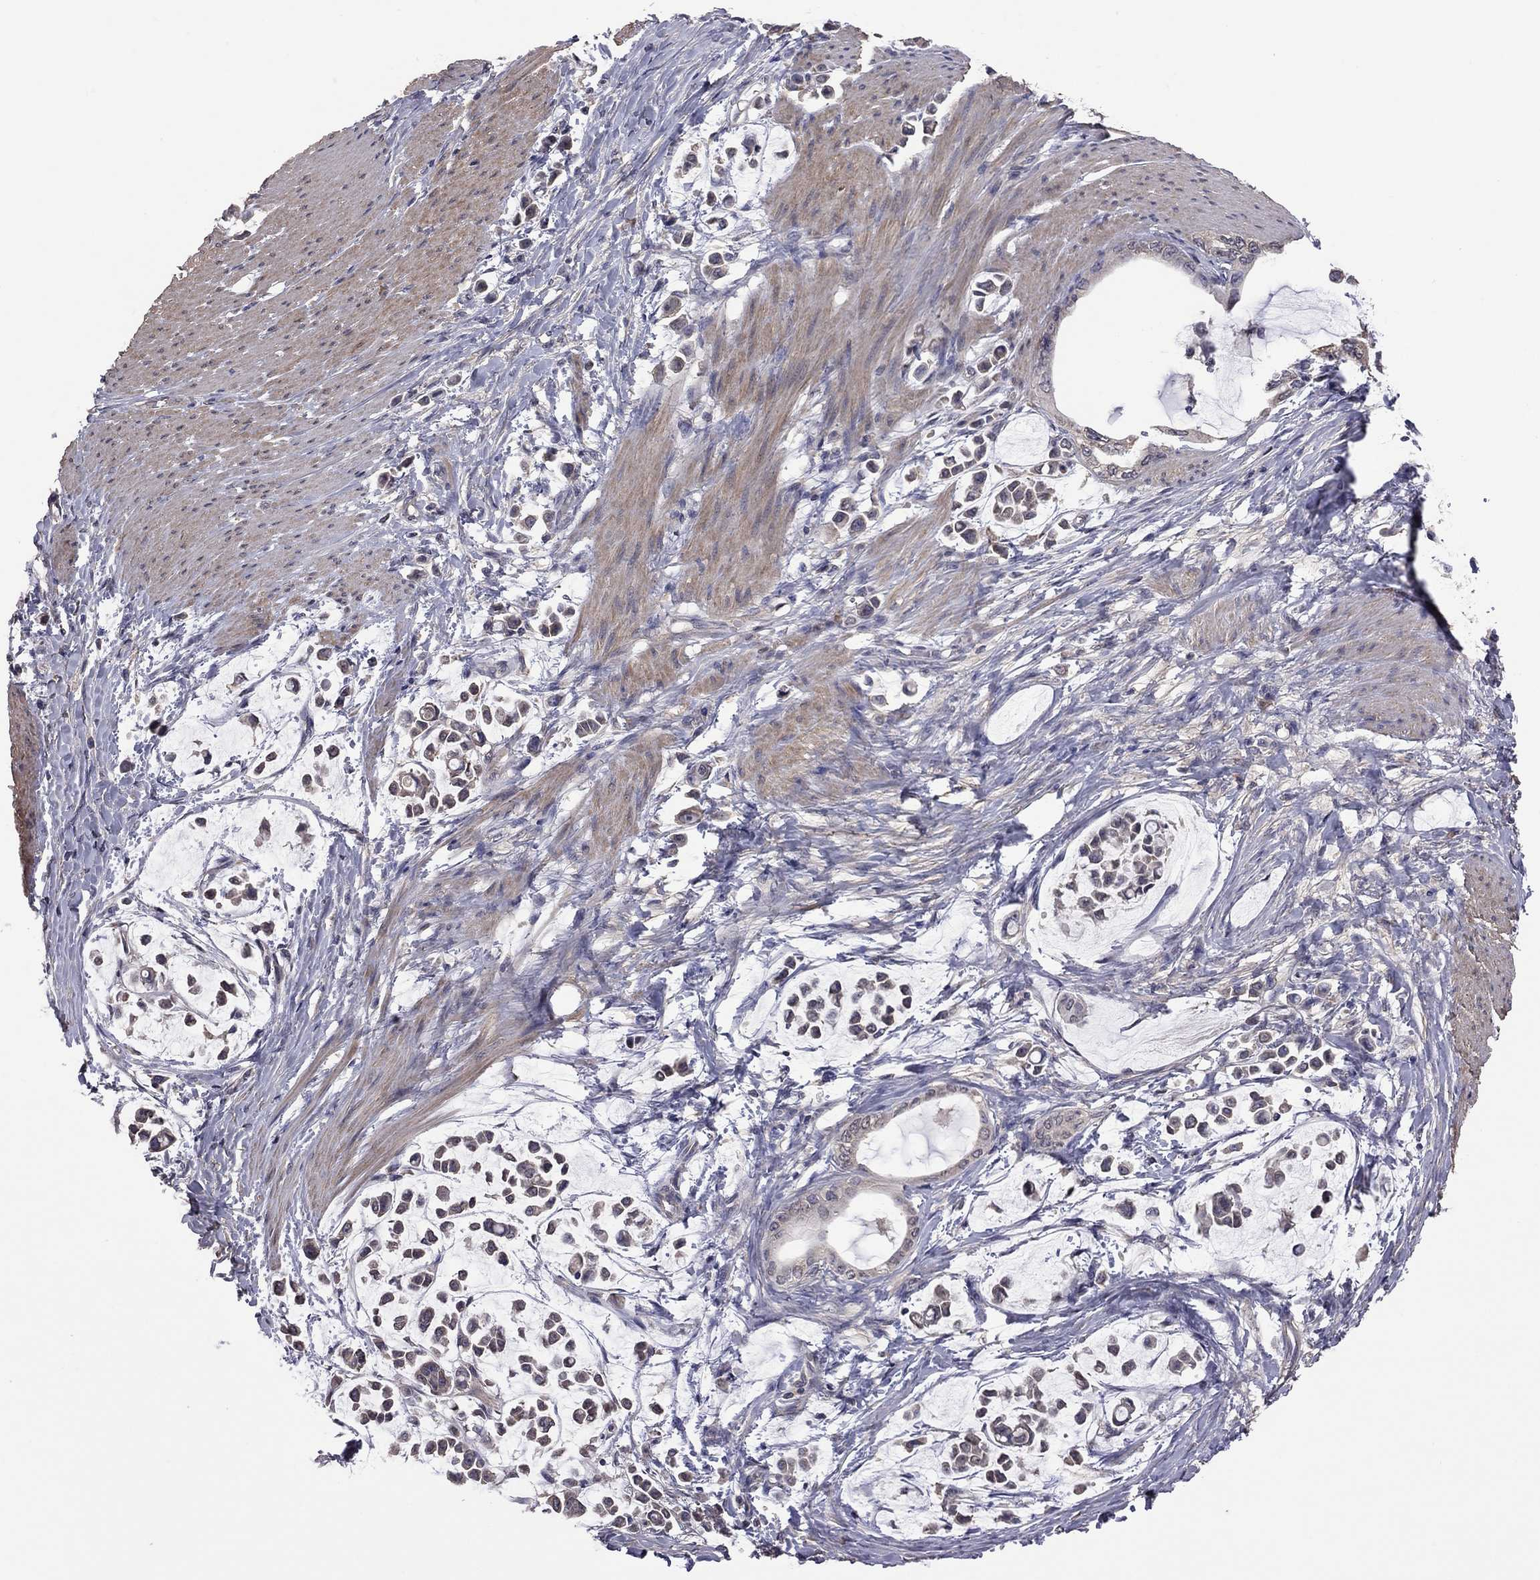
{"staining": {"intensity": "negative", "quantity": "none", "location": "none"}, "tissue": "stomach cancer", "cell_type": "Tumor cells", "image_type": "cancer", "snomed": [{"axis": "morphology", "description": "Adenocarcinoma, NOS"}, {"axis": "topography", "description": "Stomach"}], "caption": "Immunohistochemistry micrograph of neoplastic tissue: human stomach adenocarcinoma stained with DAB exhibits no significant protein staining in tumor cells.", "gene": "TSNARE1", "patient": {"sex": "male", "age": 82}}